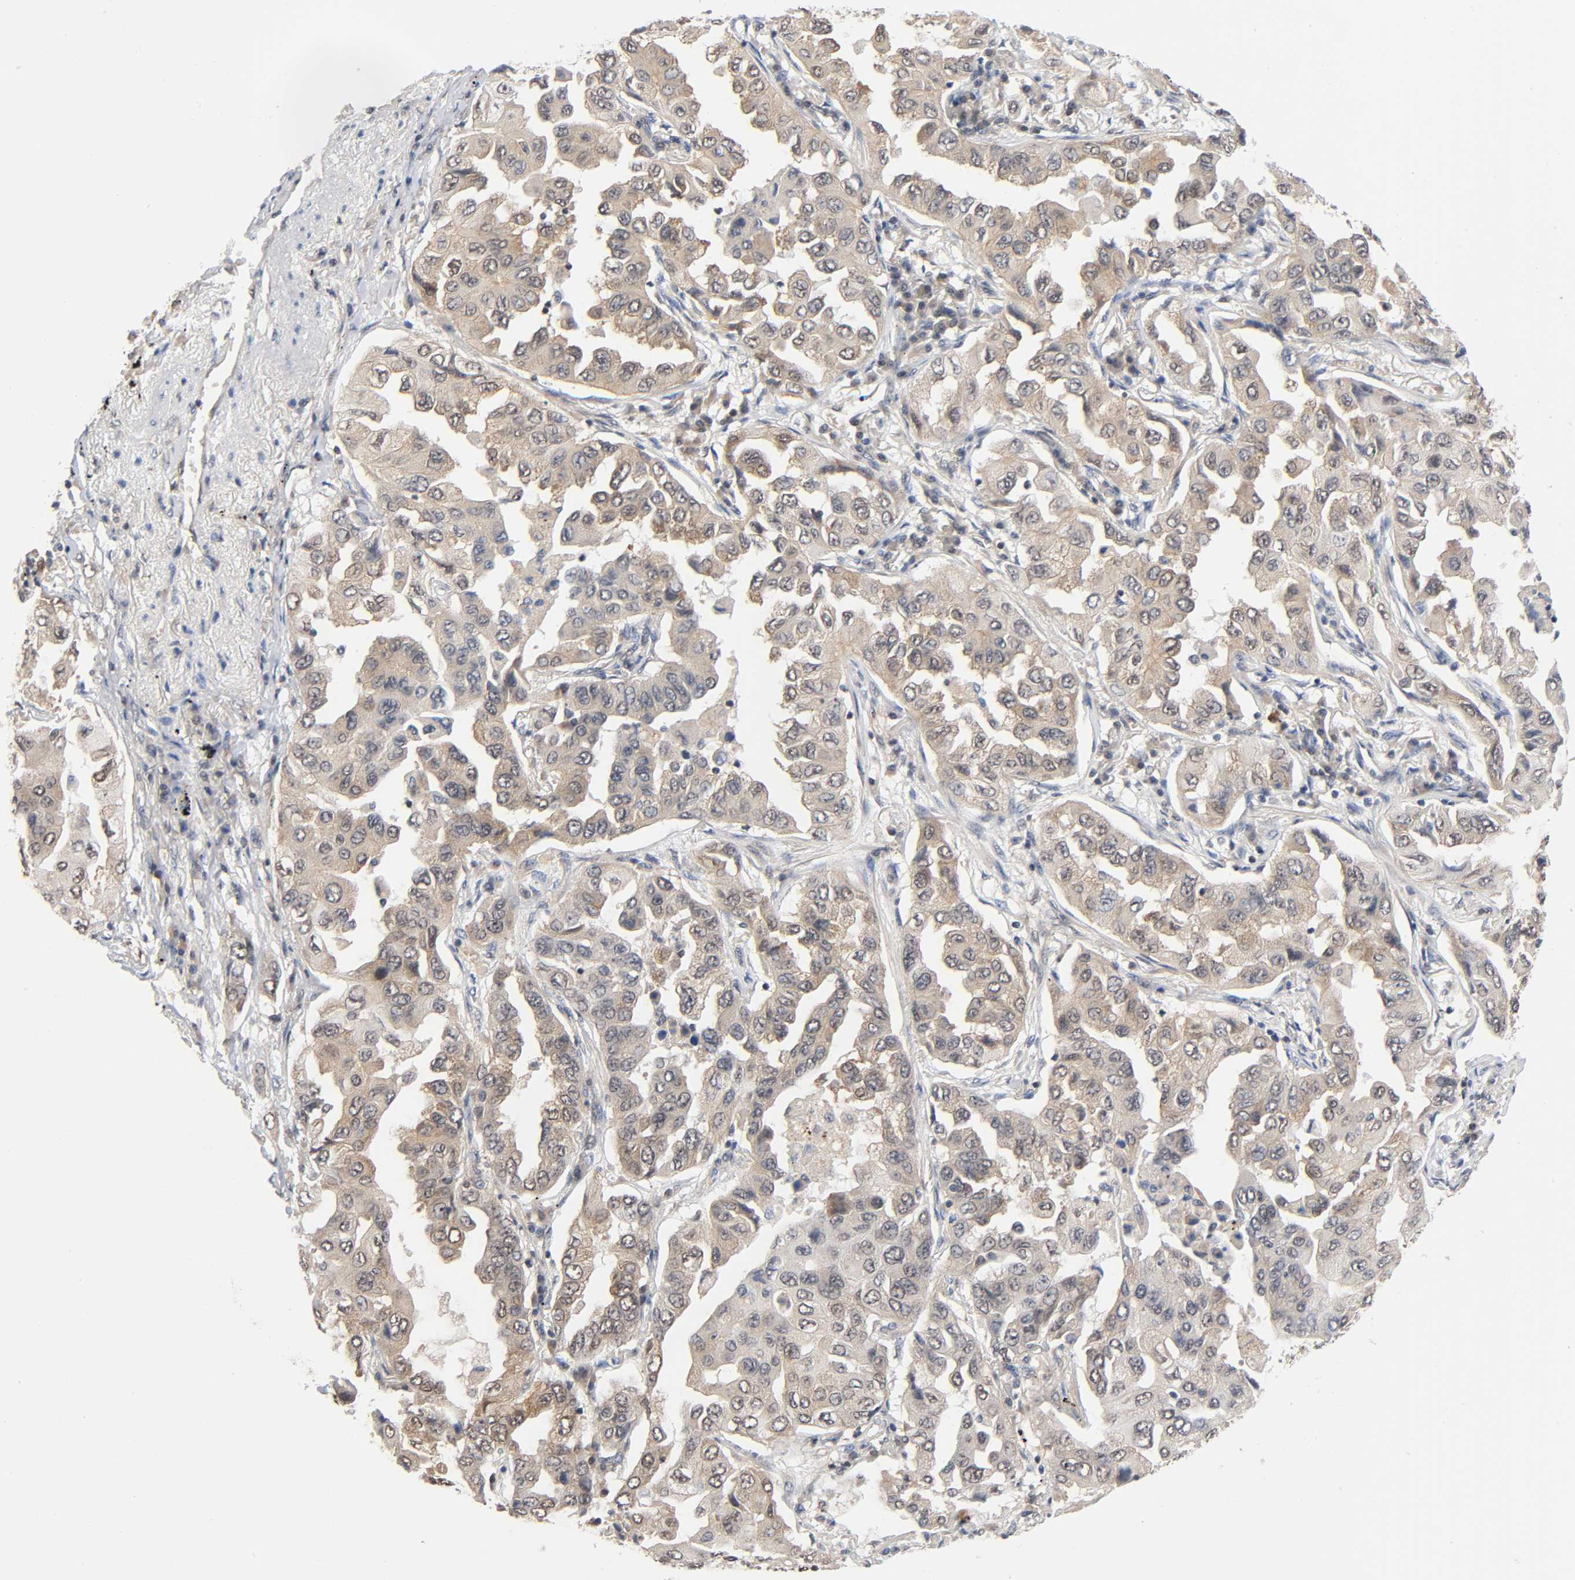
{"staining": {"intensity": "weak", "quantity": ">75%", "location": "cytoplasmic/membranous"}, "tissue": "lung cancer", "cell_type": "Tumor cells", "image_type": "cancer", "snomed": [{"axis": "morphology", "description": "Adenocarcinoma, NOS"}, {"axis": "topography", "description": "Lung"}], "caption": "DAB (3,3'-diaminobenzidine) immunohistochemical staining of human lung cancer (adenocarcinoma) exhibits weak cytoplasmic/membranous protein positivity in approximately >75% of tumor cells. The protein is shown in brown color, while the nuclei are stained blue.", "gene": "PRKAB1", "patient": {"sex": "female", "age": 65}}